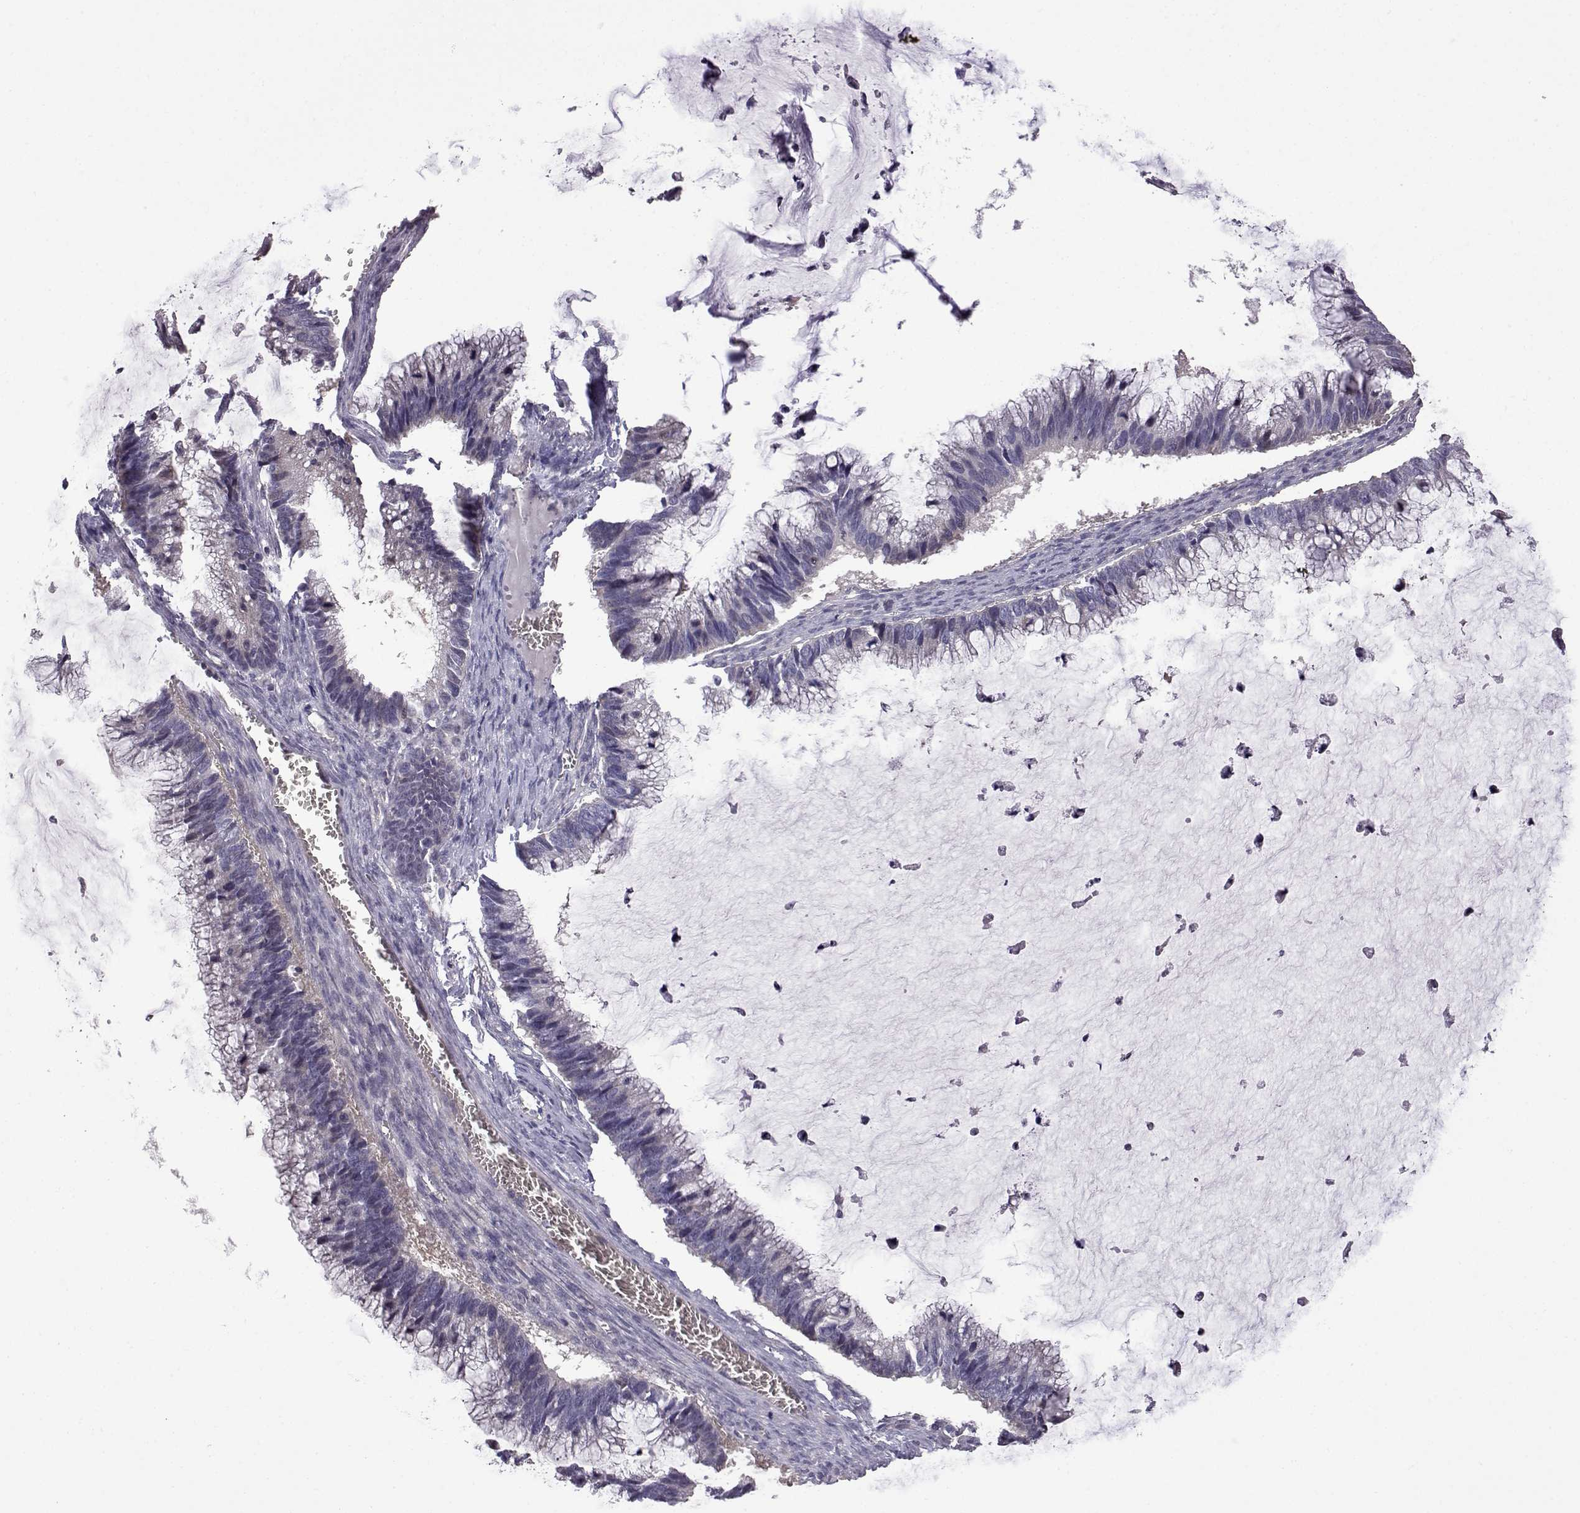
{"staining": {"intensity": "negative", "quantity": "none", "location": "none"}, "tissue": "ovarian cancer", "cell_type": "Tumor cells", "image_type": "cancer", "snomed": [{"axis": "morphology", "description": "Cystadenocarcinoma, mucinous, NOS"}, {"axis": "topography", "description": "Ovary"}], "caption": "Mucinous cystadenocarcinoma (ovarian) was stained to show a protein in brown. There is no significant positivity in tumor cells. (DAB (3,3'-diaminobenzidine) immunohistochemistry (IHC), high magnification).", "gene": "VGF", "patient": {"sex": "female", "age": 38}}